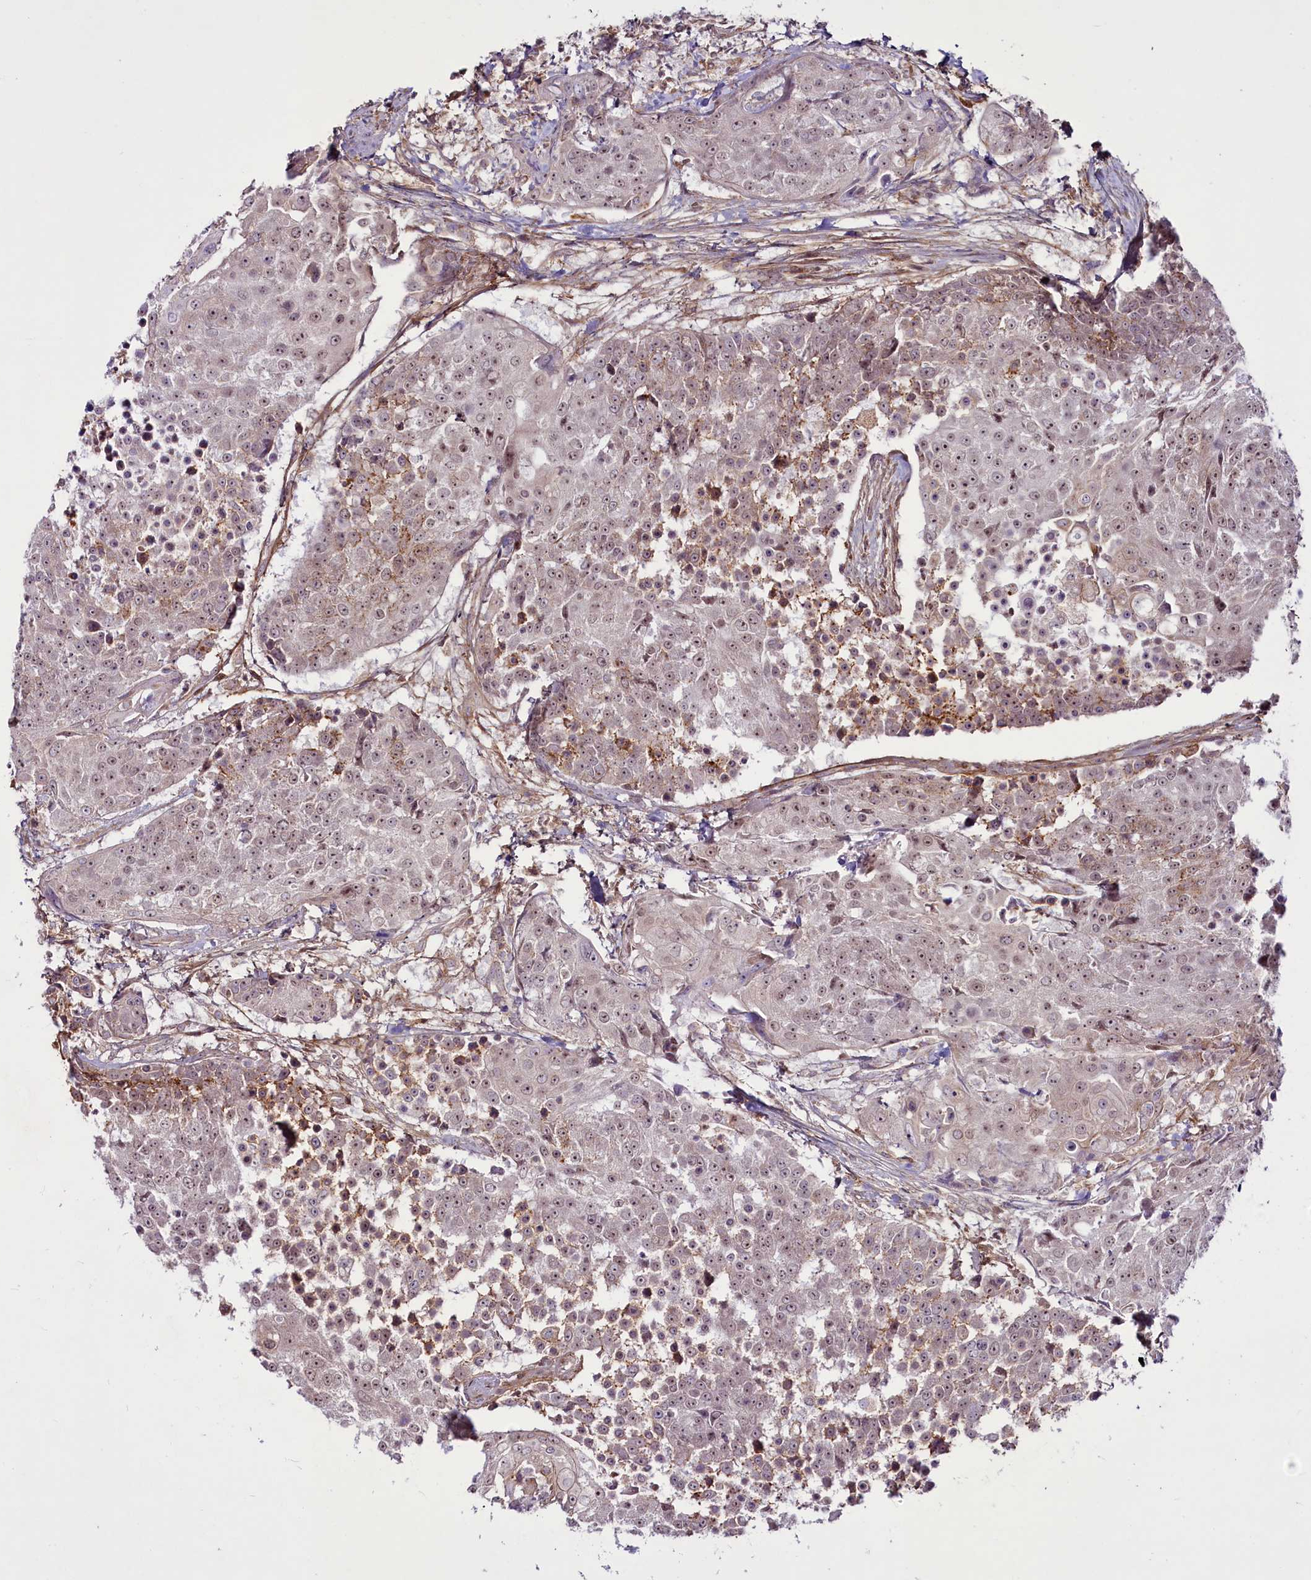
{"staining": {"intensity": "weak", "quantity": ">75%", "location": "nuclear"}, "tissue": "urothelial cancer", "cell_type": "Tumor cells", "image_type": "cancer", "snomed": [{"axis": "morphology", "description": "Urothelial carcinoma, High grade"}, {"axis": "topography", "description": "Urinary bladder"}], "caption": "Brown immunohistochemical staining in human urothelial carcinoma (high-grade) exhibits weak nuclear positivity in approximately >75% of tumor cells. Using DAB (brown) and hematoxylin (blue) stains, captured at high magnification using brightfield microscopy.", "gene": "RSBN1", "patient": {"sex": "female", "age": 63}}